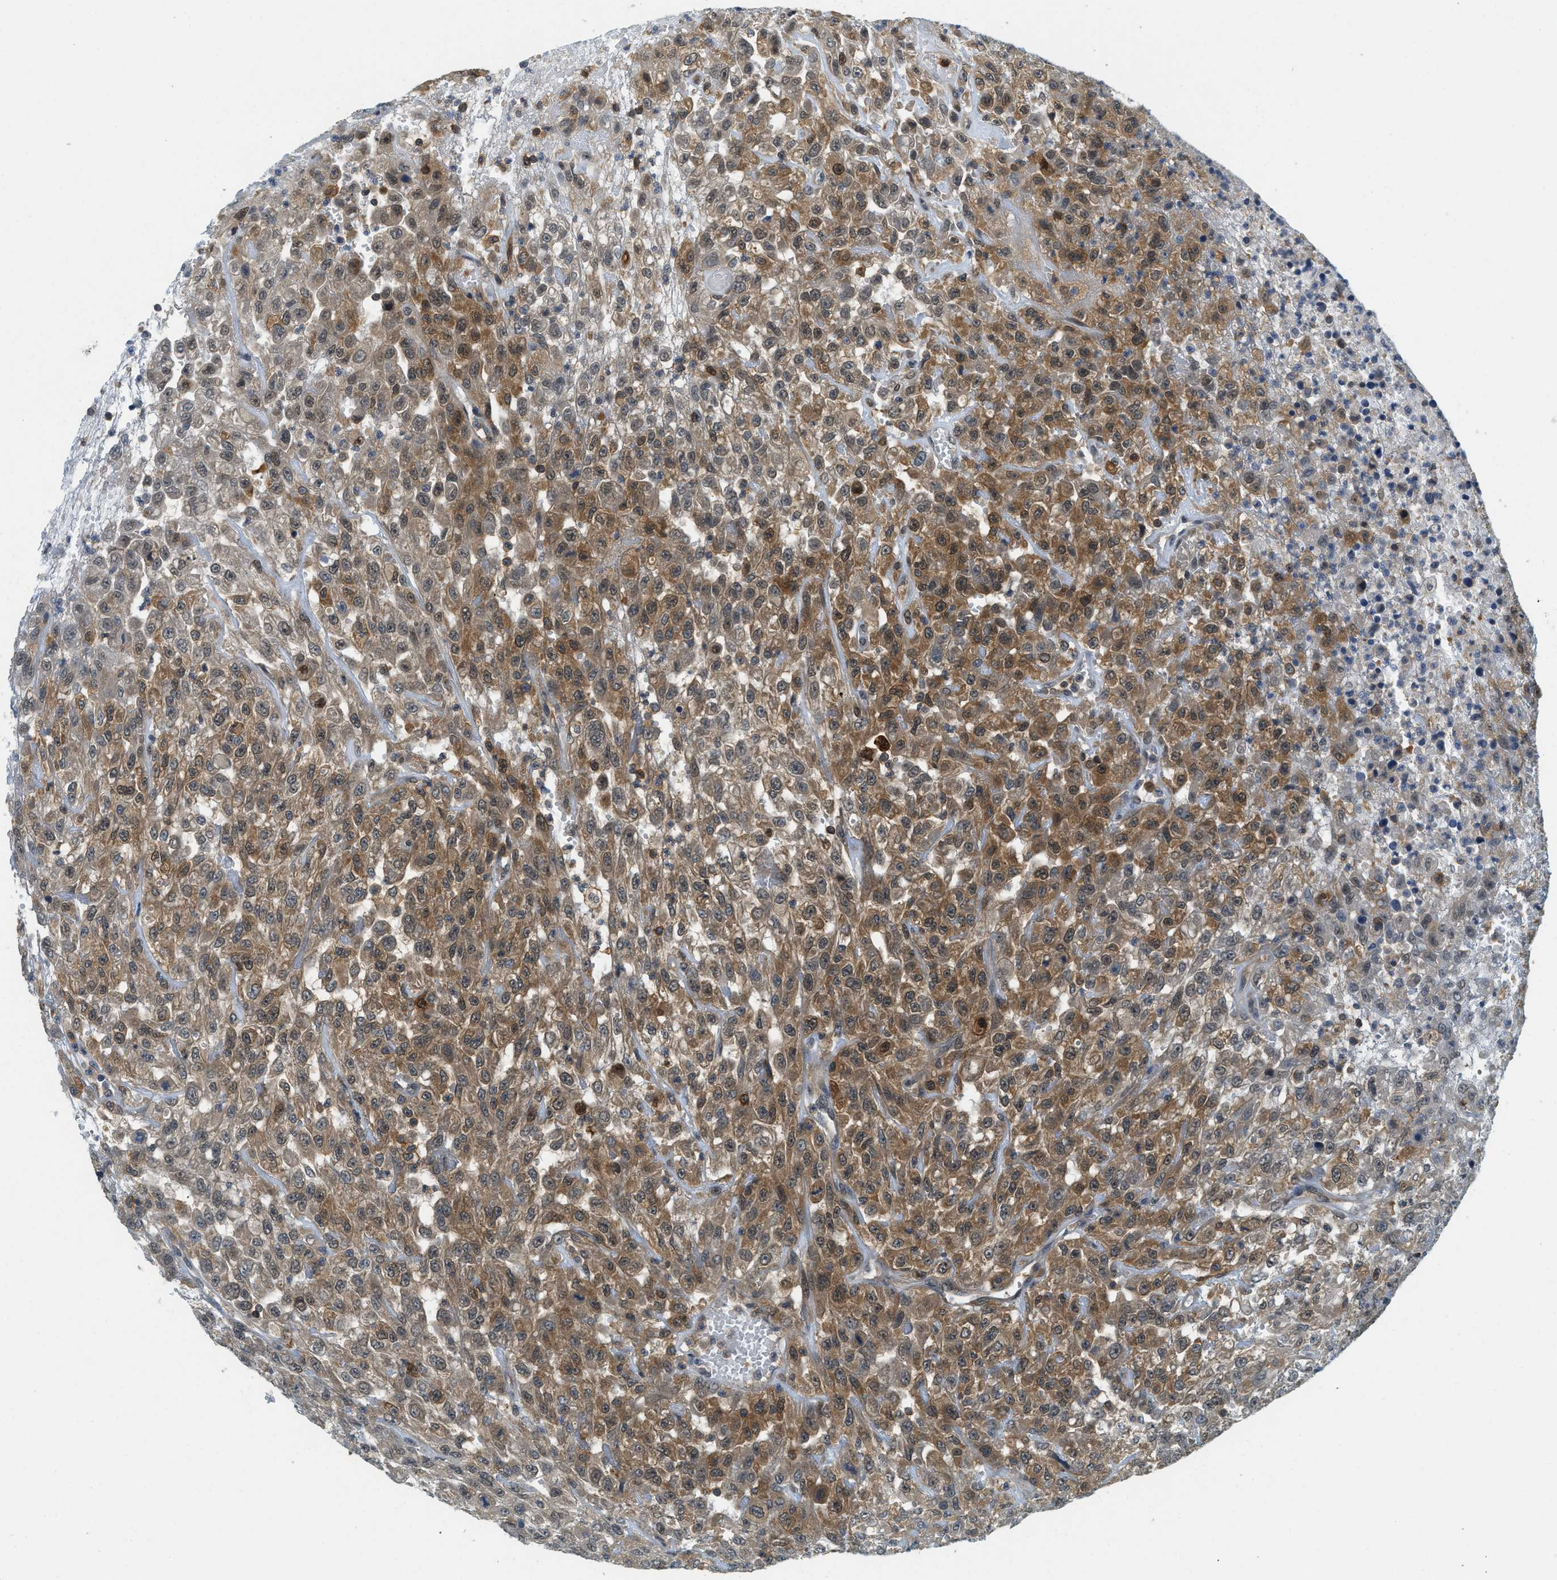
{"staining": {"intensity": "moderate", "quantity": ">75%", "location": "cytoplasmic/membranous,nuclear"}, "tissue": "urothelial cancer", "cell_type": "Tumor cells", "image_type": "cancer", "snomed": [{"axis": "morphology", "description": "Urothelial carcinoma, High grade"}, {"axis": "topography", "description": "Urinary bladder"}], "caption": "Human urothelial carcinoma (high-grade) stained for a protein (brown) reveals moderate cytoplasmic/membranous and nuclear positive staining in approximately >75% of tumor cells.", "gene": "GMPPB", "patient": {"sex": "male", "age": 46}}